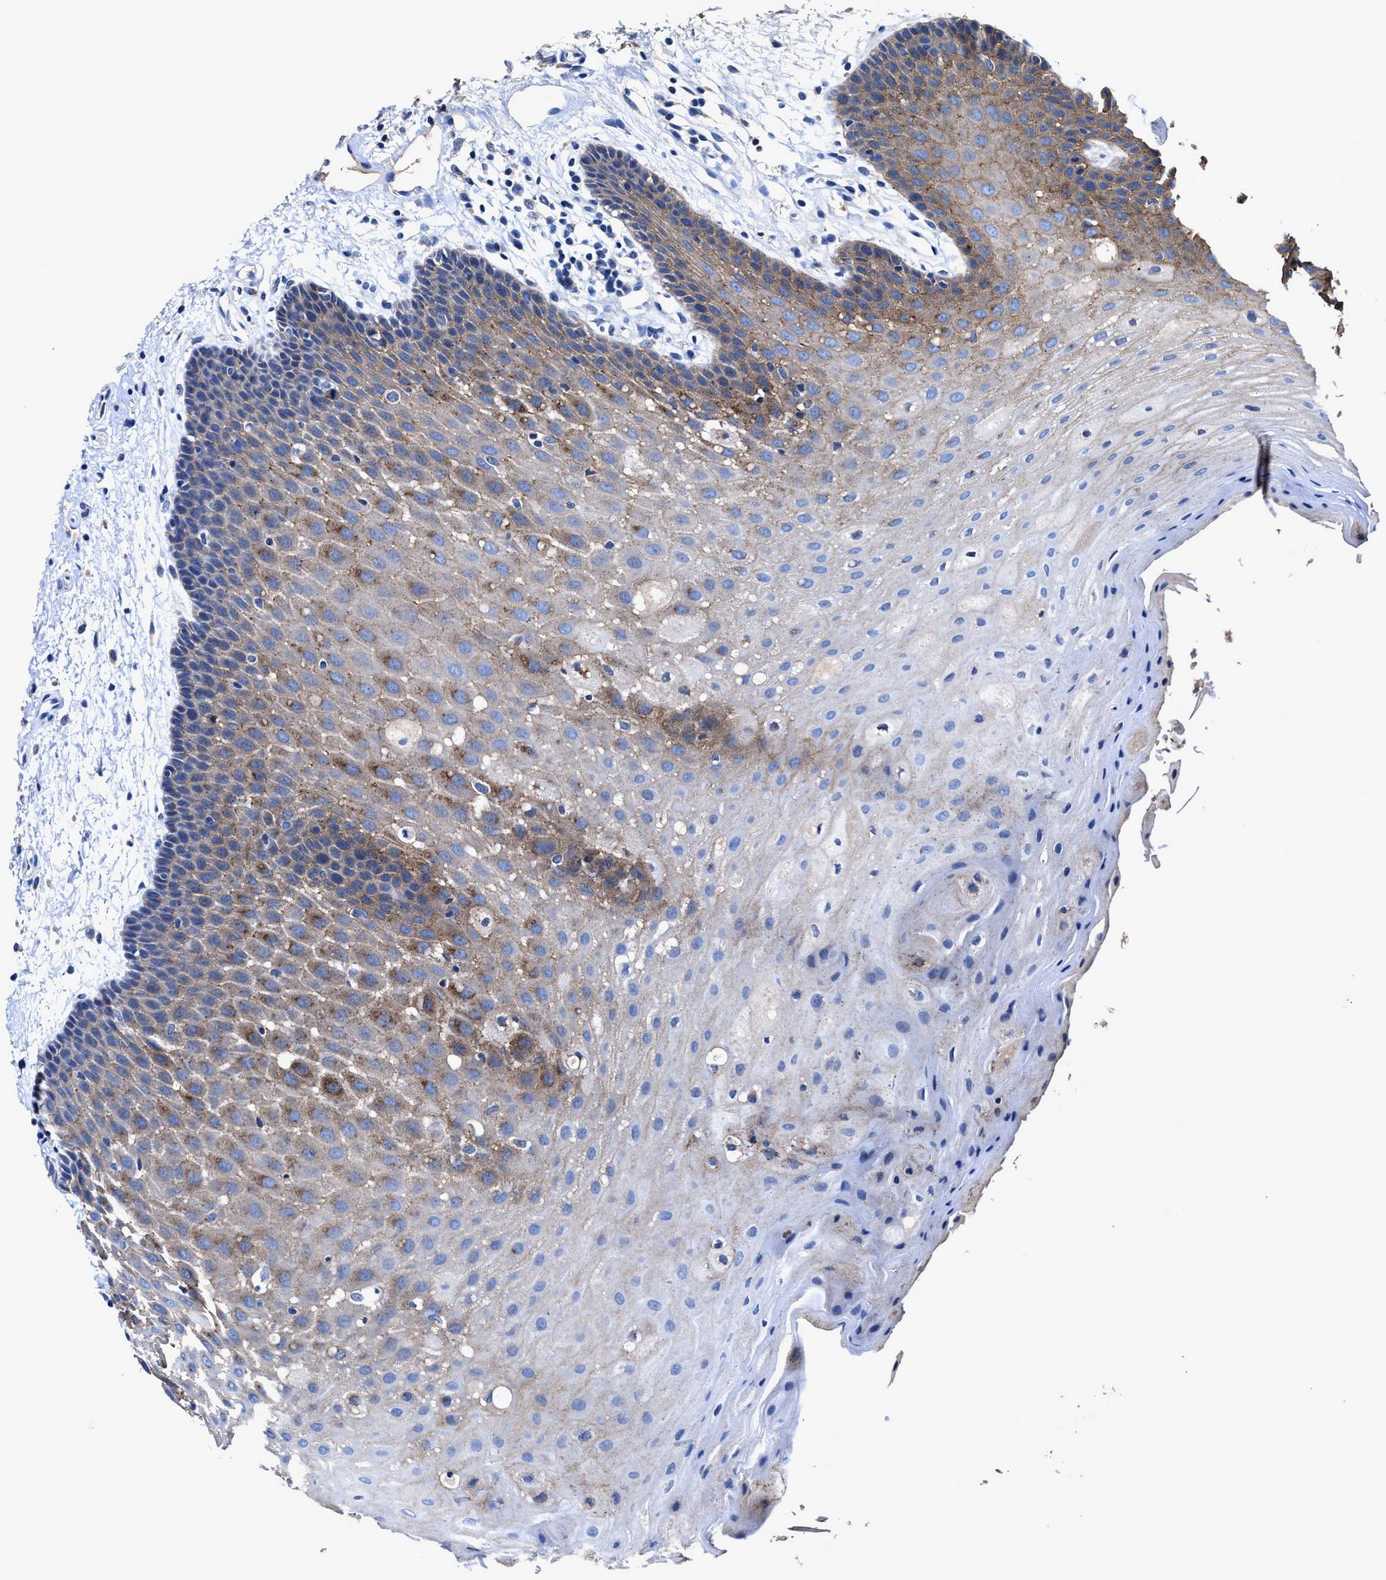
{"staining": {"intensity": "moderate", "quantity": "25%-75%", "location": "cytoplasmic/membranous"}, "tissue": "oral mucosa", "cell_type": "Squamous epithelial cells", "image_type": "normal", "snomed": [{"axis": "morphology", "description": "Normal tissue, NOS"}, {"axis": "morphology", "description": "Squamous cell carcinoma, NOS"}, {"axis": "topography", "description": "Oral tissue"}, {"axis": "topography", "description": "Head-Neck"}], "caption": "Moderate cytoplasmic/membranous staining is present in approximately 25%-75% of squamous epithelial cells in normal oral mucosa. Using DAB (3,3'-diaminobenzidine) (brown) and hematoxylin (blue) stains, captured at high magnification using brightfield microscopy.", "gene": "UBR4", "patient": {"sex": "male", "age": 71}}